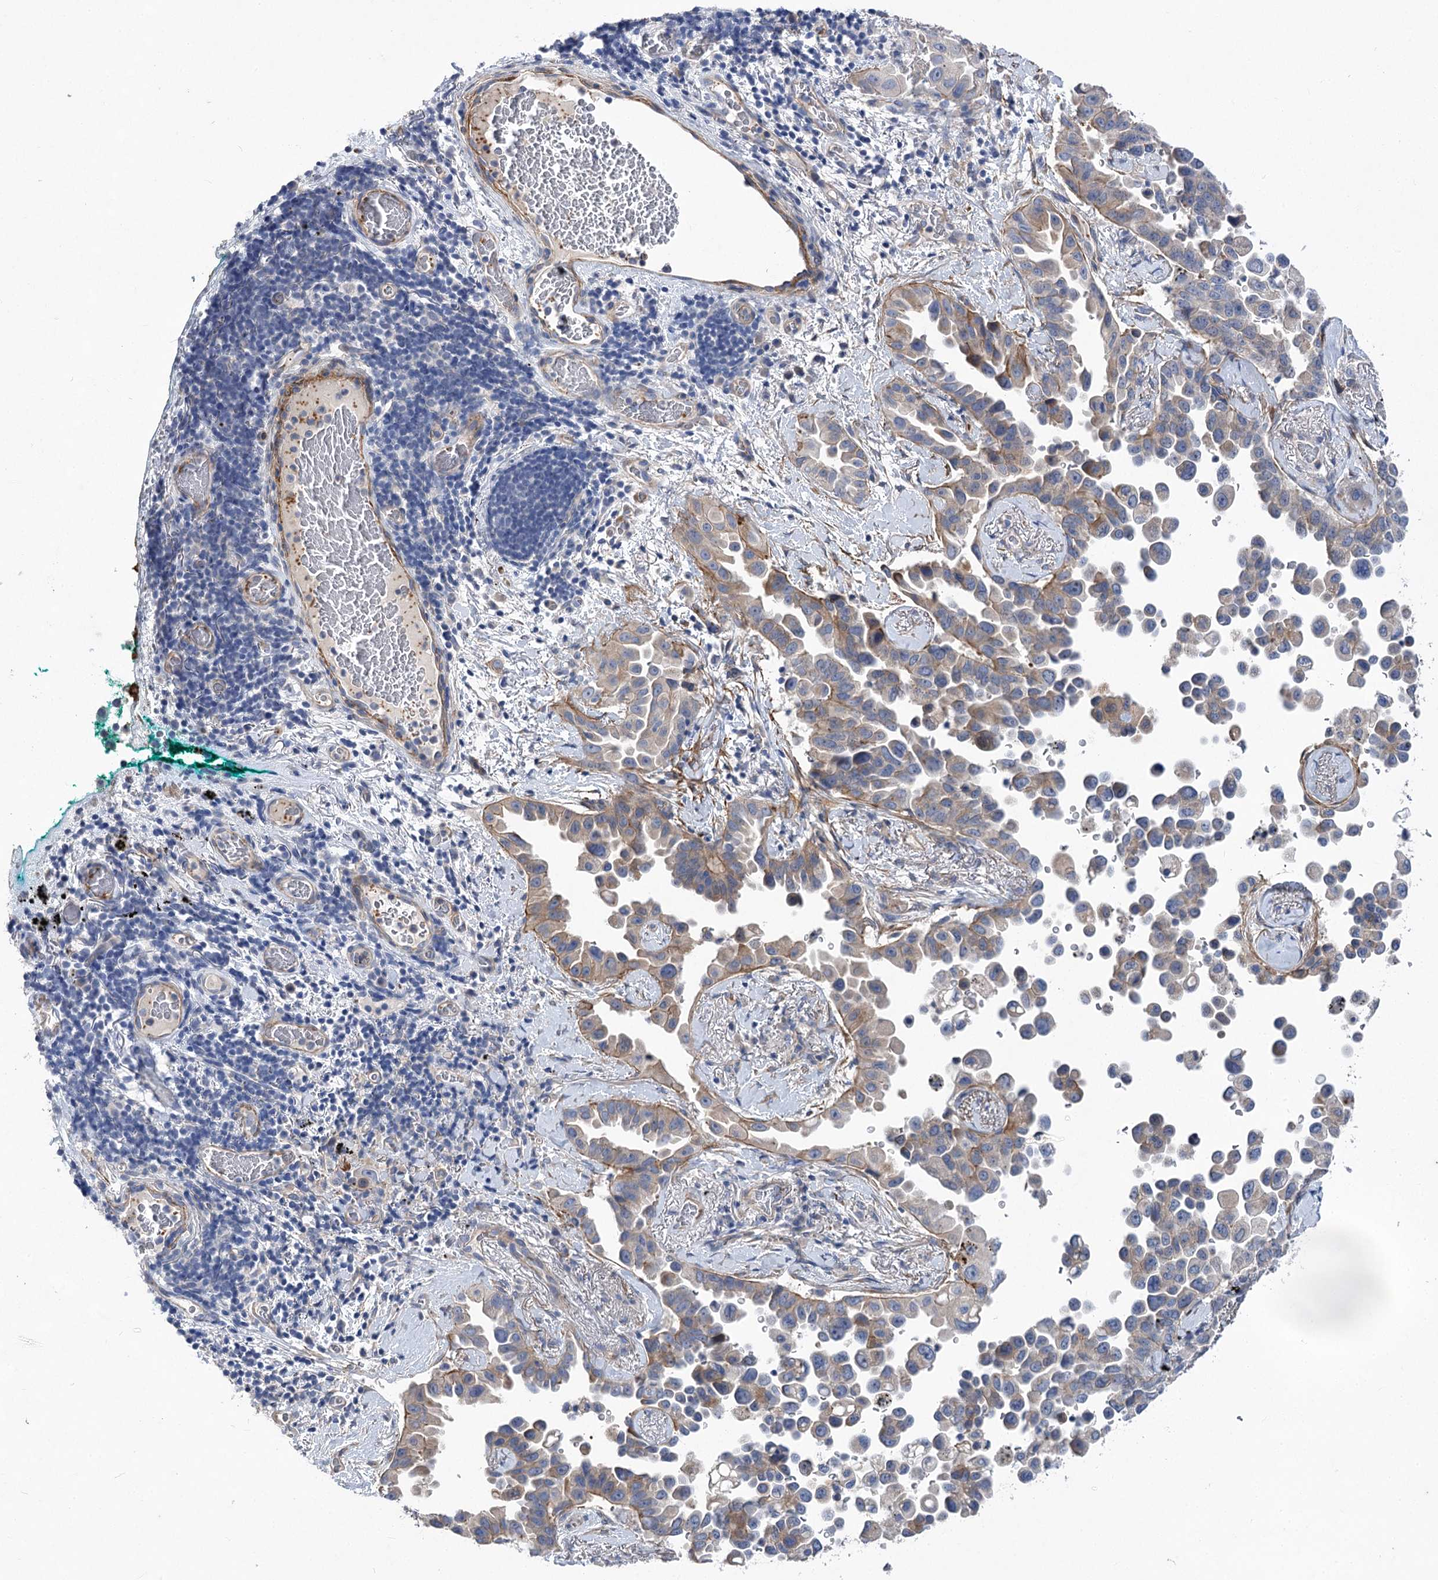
{"staining": {"intensity": "weak", "quantity": "25%-75%", "location": "cytoplasmic/membranous"}, "tissue": "lung cancer", "cell_type": "Tumor cells", "image_type": "cancer", "snomed": [{"axis": "morphology", "description": "Adenocarcinoma, NOS"}, {"axis": "topography", "description": "Lung"}], "caption": "Immunohistochemistry (IHC) photomicrograph of human lung cancer (adenocarcinoma) stained for a protein (brown), which exhibits low levels of weak cytoplasmic/membranous positivity in about 25%-75% of tumor cells.", "gene": "RDH16", "patient": {"sex": "female", "age": 67}}